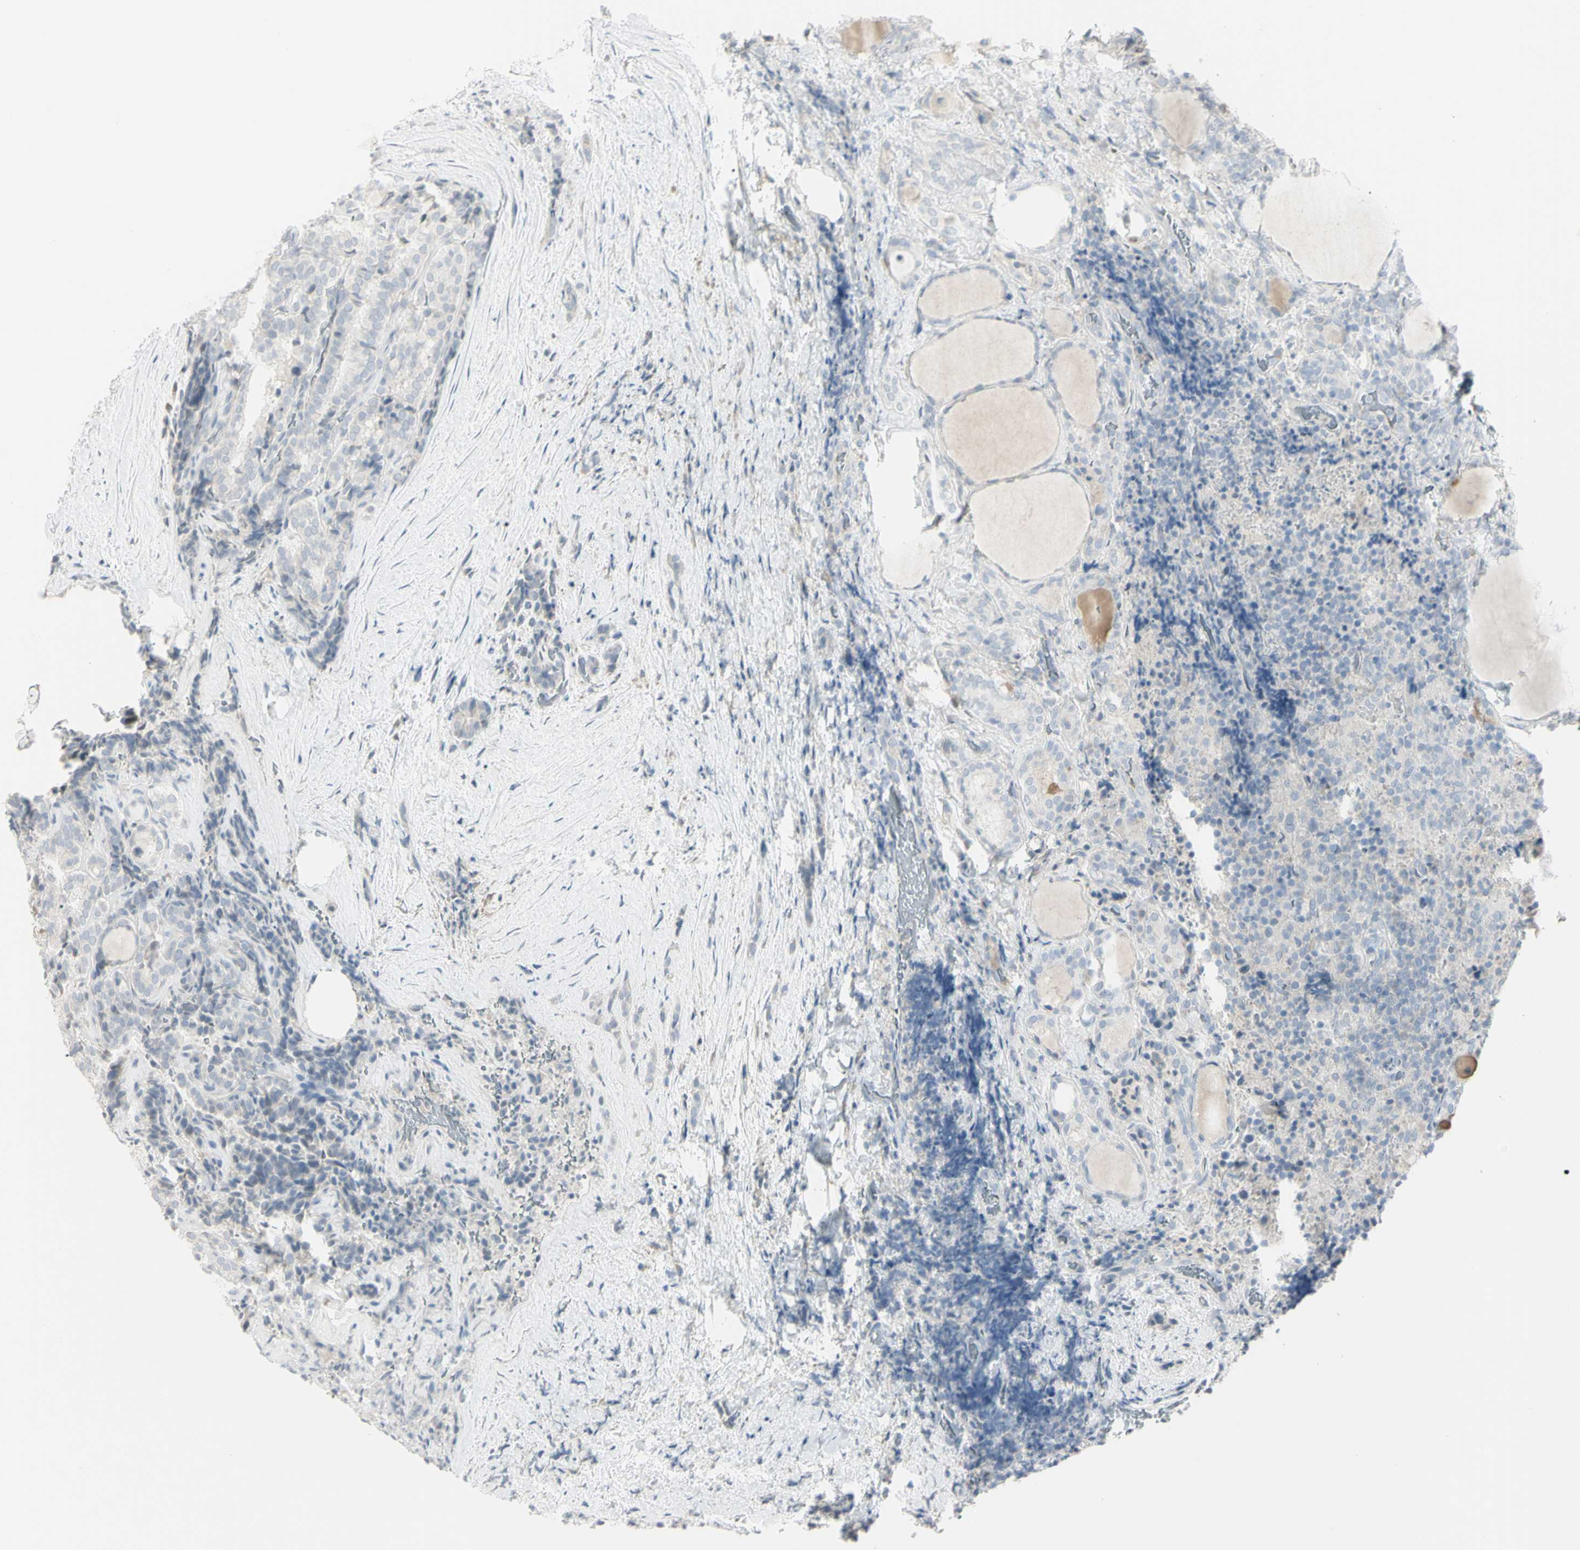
{"staining": {"intensity": "negative", "quantity": "none", "location": "none"}, "tissue": "thyroid cancer", "cell_type": "Tumor cells", "image_type": "cancer", "snomed": [{"axis": "morphology", "description": "Normal tissue, NOS"}, {"axis": "morphology", "description": "Papillary adenocarcinoma, NOS"}, {"axis": "topography", "description": "Thyroid gland"}], "caption": "The immunohistochemistry (IHC) image has no significant positivity in tumor cells of thyroid cancer tissue.", "gene": "PIP", "patient": {"sex": "female", "age": 30}}